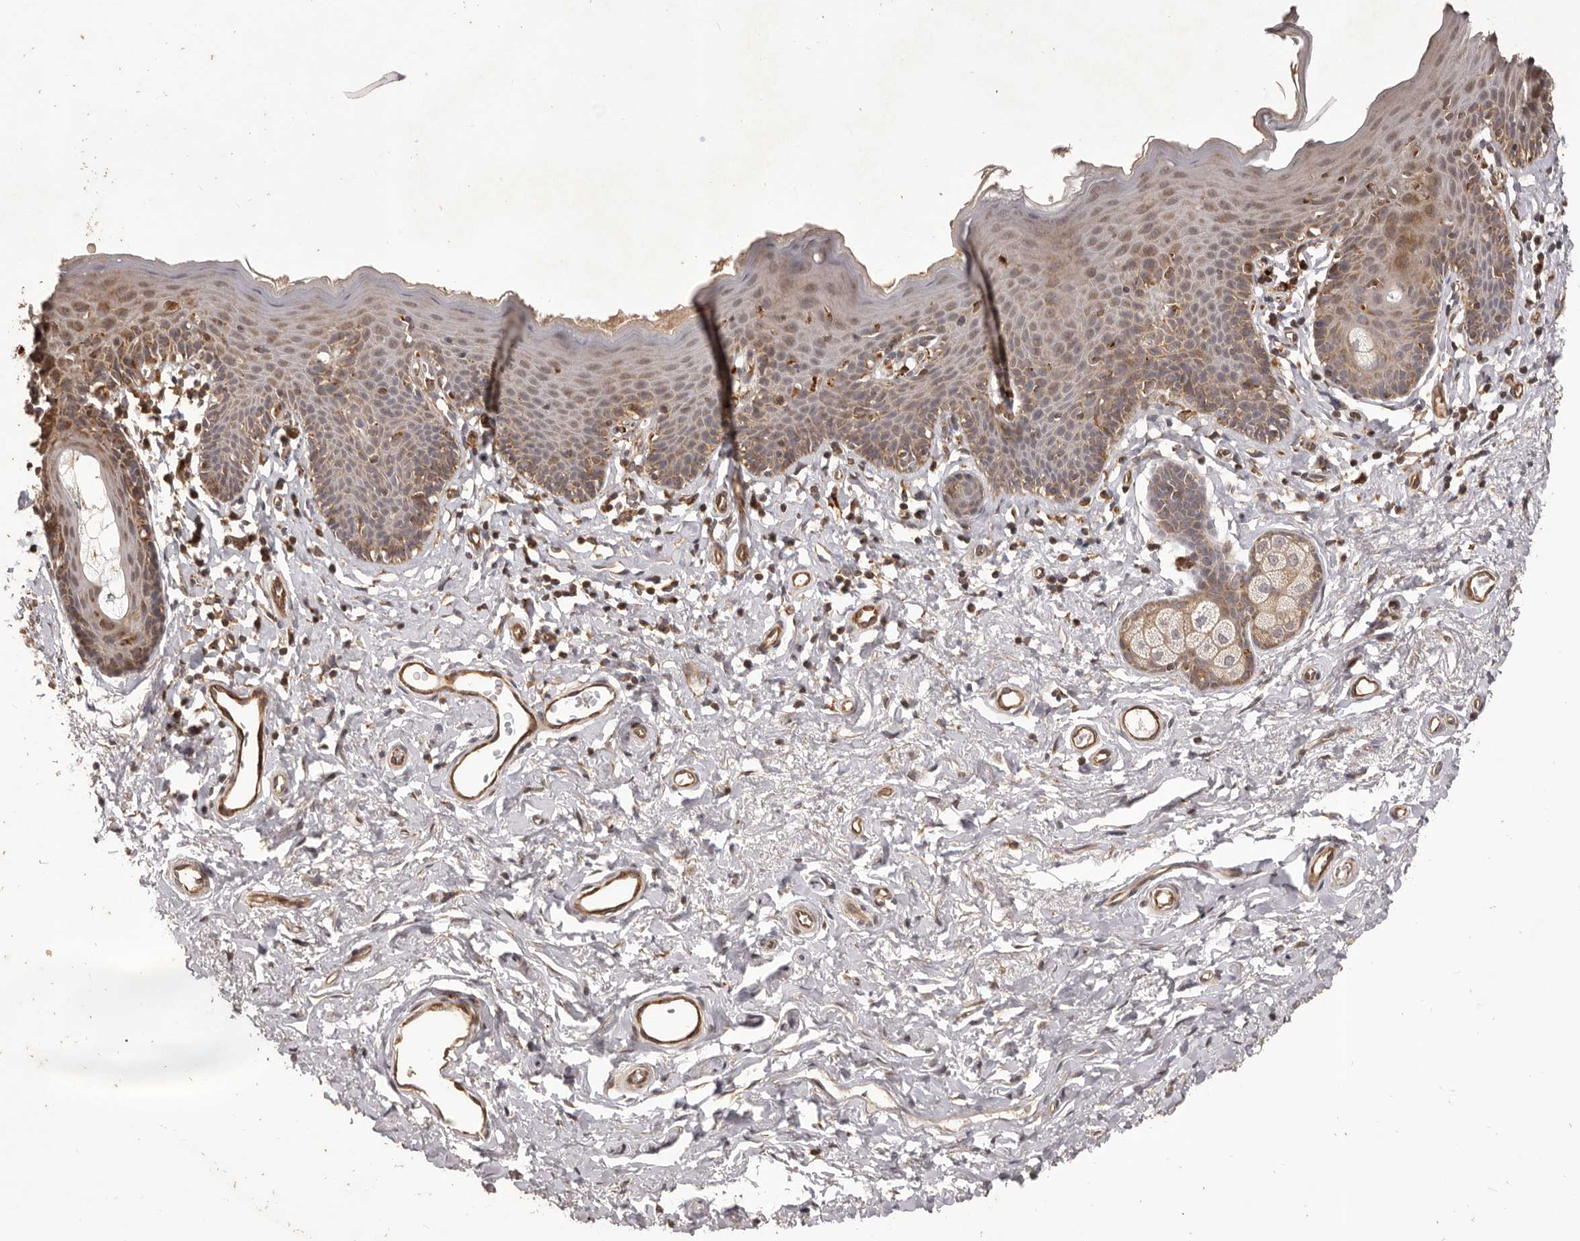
{"staining": {"intensity": "moderate", "quantity": "25%-75%", "location": "cytoplasmic/membranous"}, "tissue": "skin", "cell_type": "Epidermal cells", "image_type": "normal", "snomed": [{"axis": "morphology", "description": "Normal tissue, NOS"}, {"axis": "topography", "description": "Vulva"}], "caption": "An IHC image of normal tissue is shown. Protein staining in brown highlights moderate cytoplasmic/membranous positivity in skin within epidermal cells.", "gene": "QRSL1", "patient": {"sex": "female", "age": 66}}